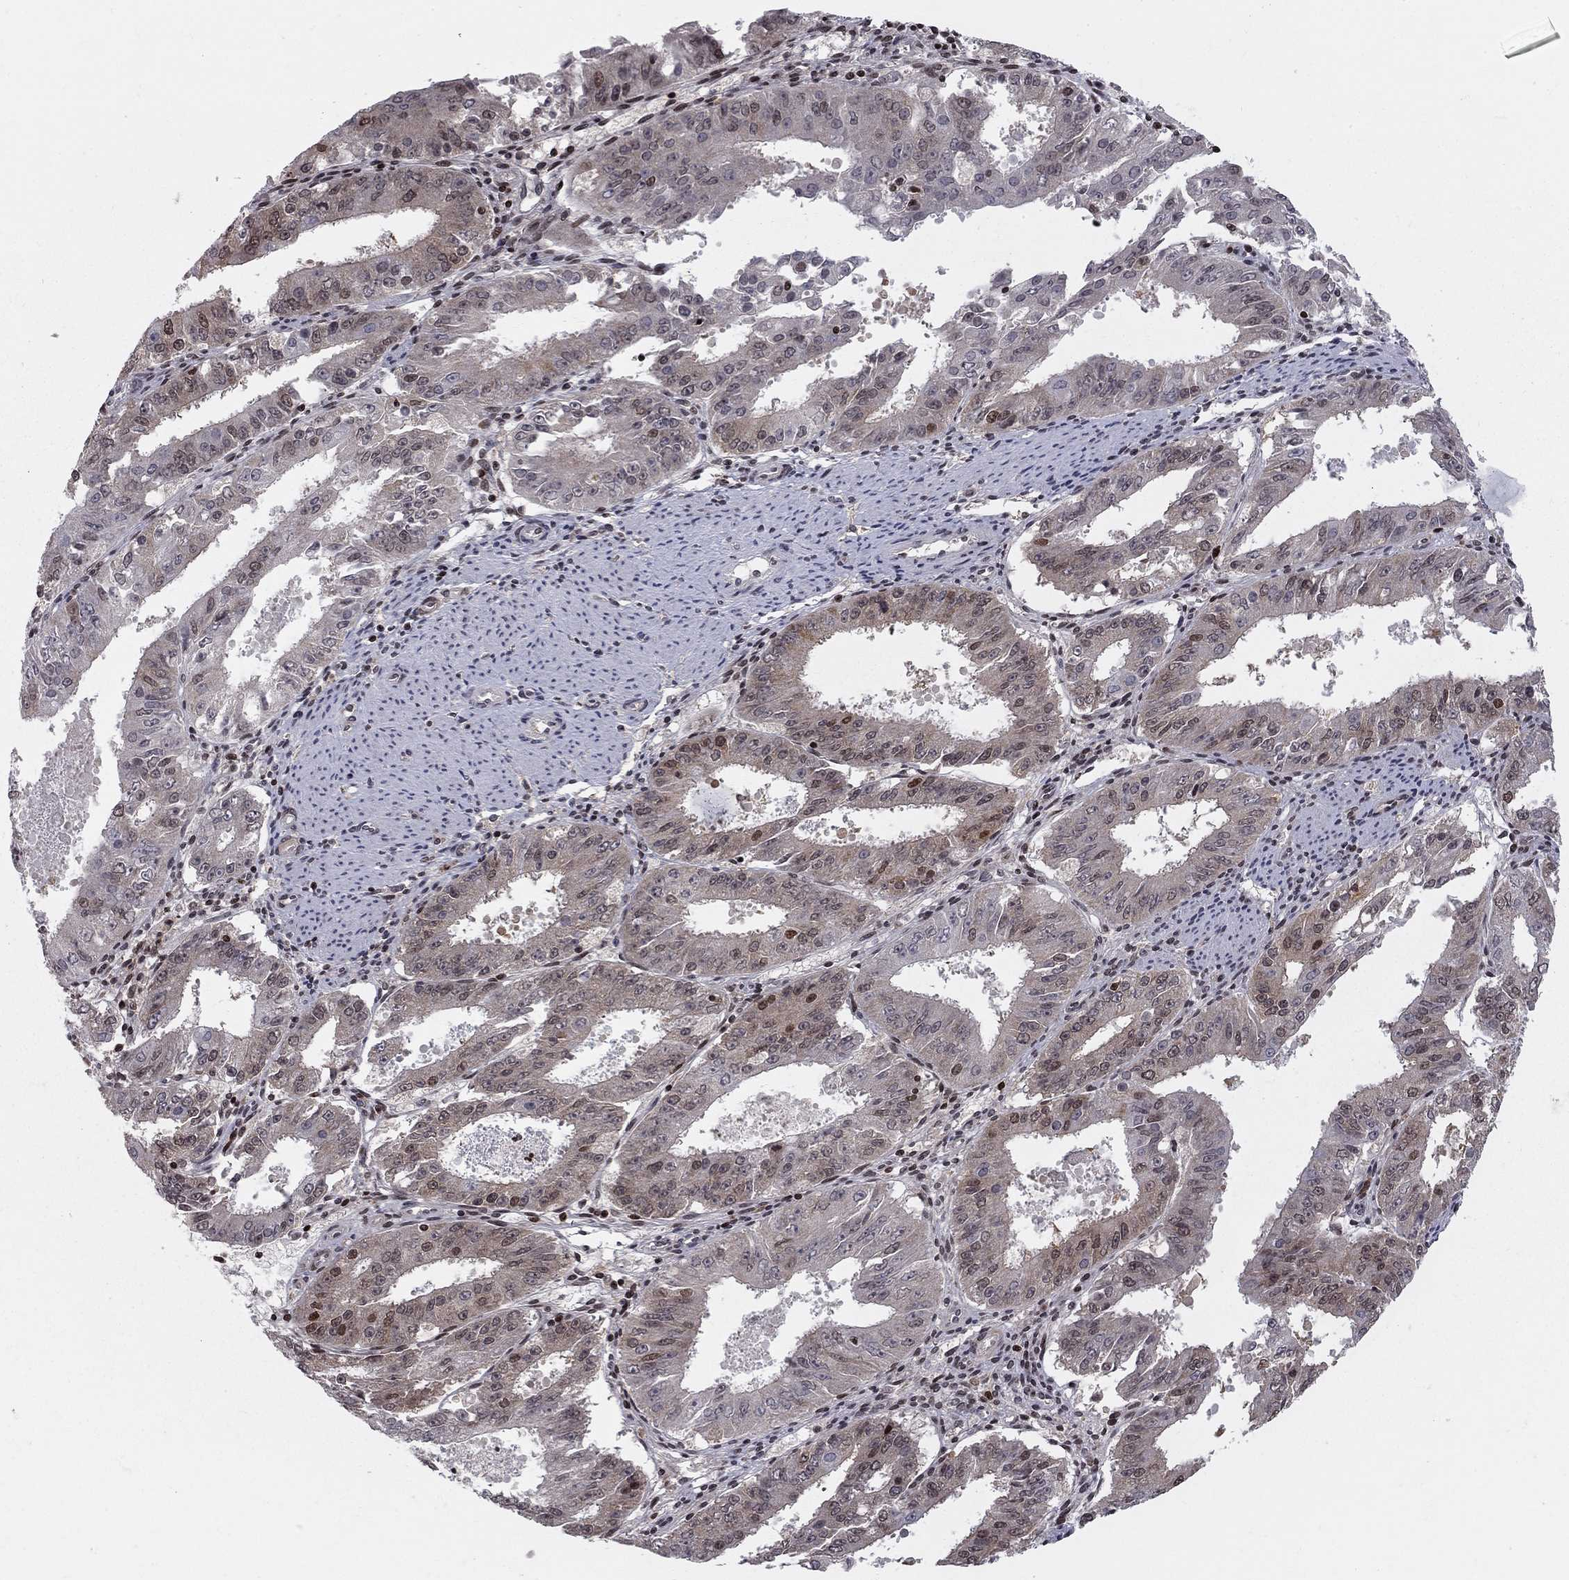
{"staining": {"intensity": "strong", "quantity": "25%-75%", "location": "nuclear"}, "tissue": "ovarian cancer", "cell_type": "Tumor cells", "image_type": "cancer", "snomed": [{"axis": "morphology", "description": "Carcinoma, endometroid"}, {"axis": "topography", "description": "Ovary"}], "caption": "Immunohistochemical staining of ovarian cancer (endometroid carcinoma) displays high levels of strong nuclear staining in about 25%-75% of tumor cells. (Stains: DAB (3,3'-diaminobenzidine) in brown, nuclei in blue, Microscopy: brightfield microscopy at high magnification).", "gene": "RNASEH2C", "patient": {"sex": "female", "age": 42}}